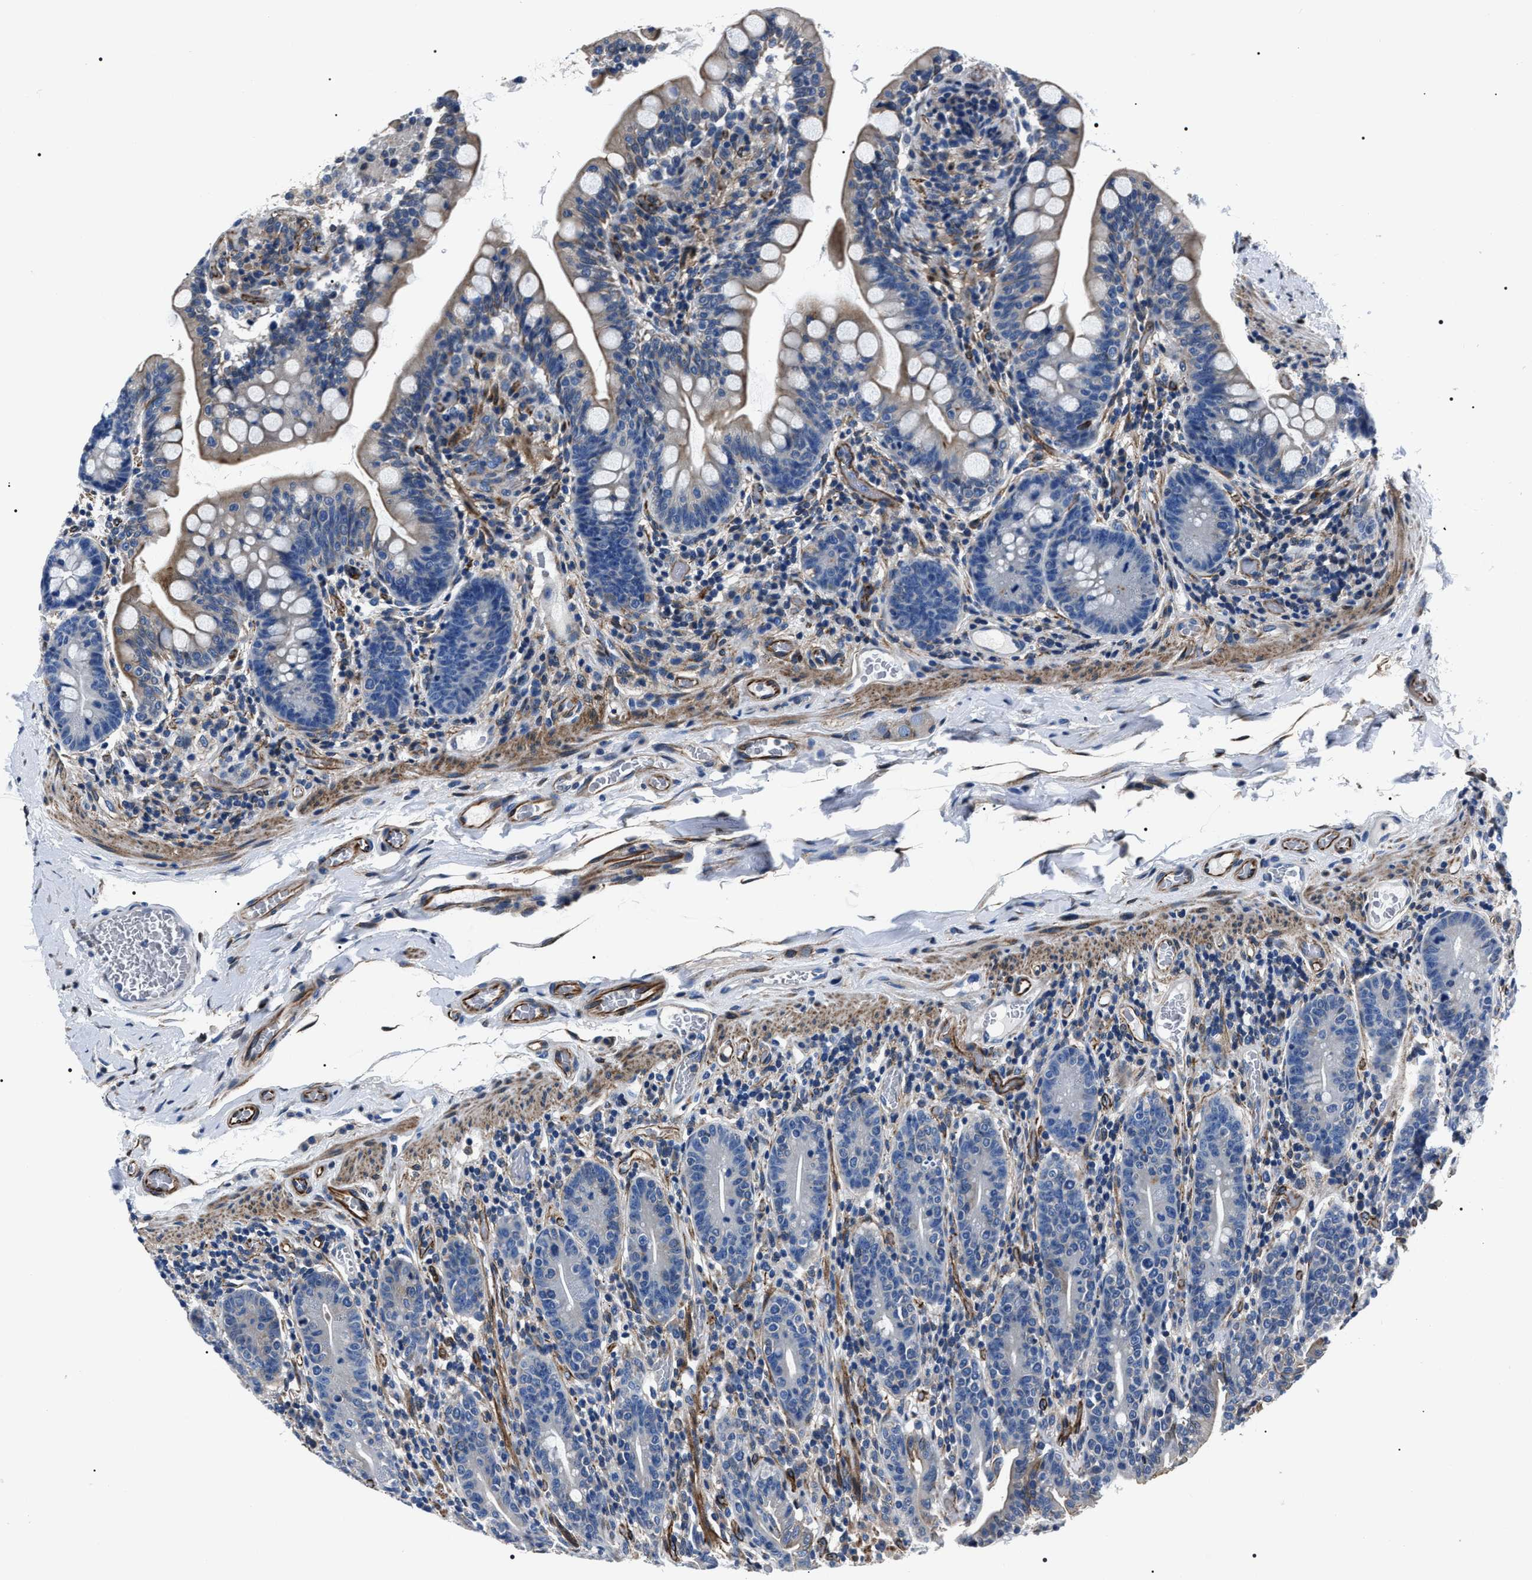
{"staining": {"intensity": "moderate", "quantity": "25%-75%", "location": "cytoplasmic/membranous"}, "tissue": "small intestine", "cell_type": "Glandular cells", "image_type": "normal", "snomed": [{"axis": "morphology", "description": "Normal tissue, NOS"}, {"axis": "topography", "description": "Small intestine"}], "caption": "Immunohistochemistry (IHC) photomicrograph of benign small intestine: human small intestine stained using IHC exhibits medium levels of moderate protein expression localized specifically in the cytoplasmic/membranous of glandular cells, appearing as a cytoplasmic/membranous brown color.", "gene": "BAG2", "patient": {"sex": "female", "age": 56}}